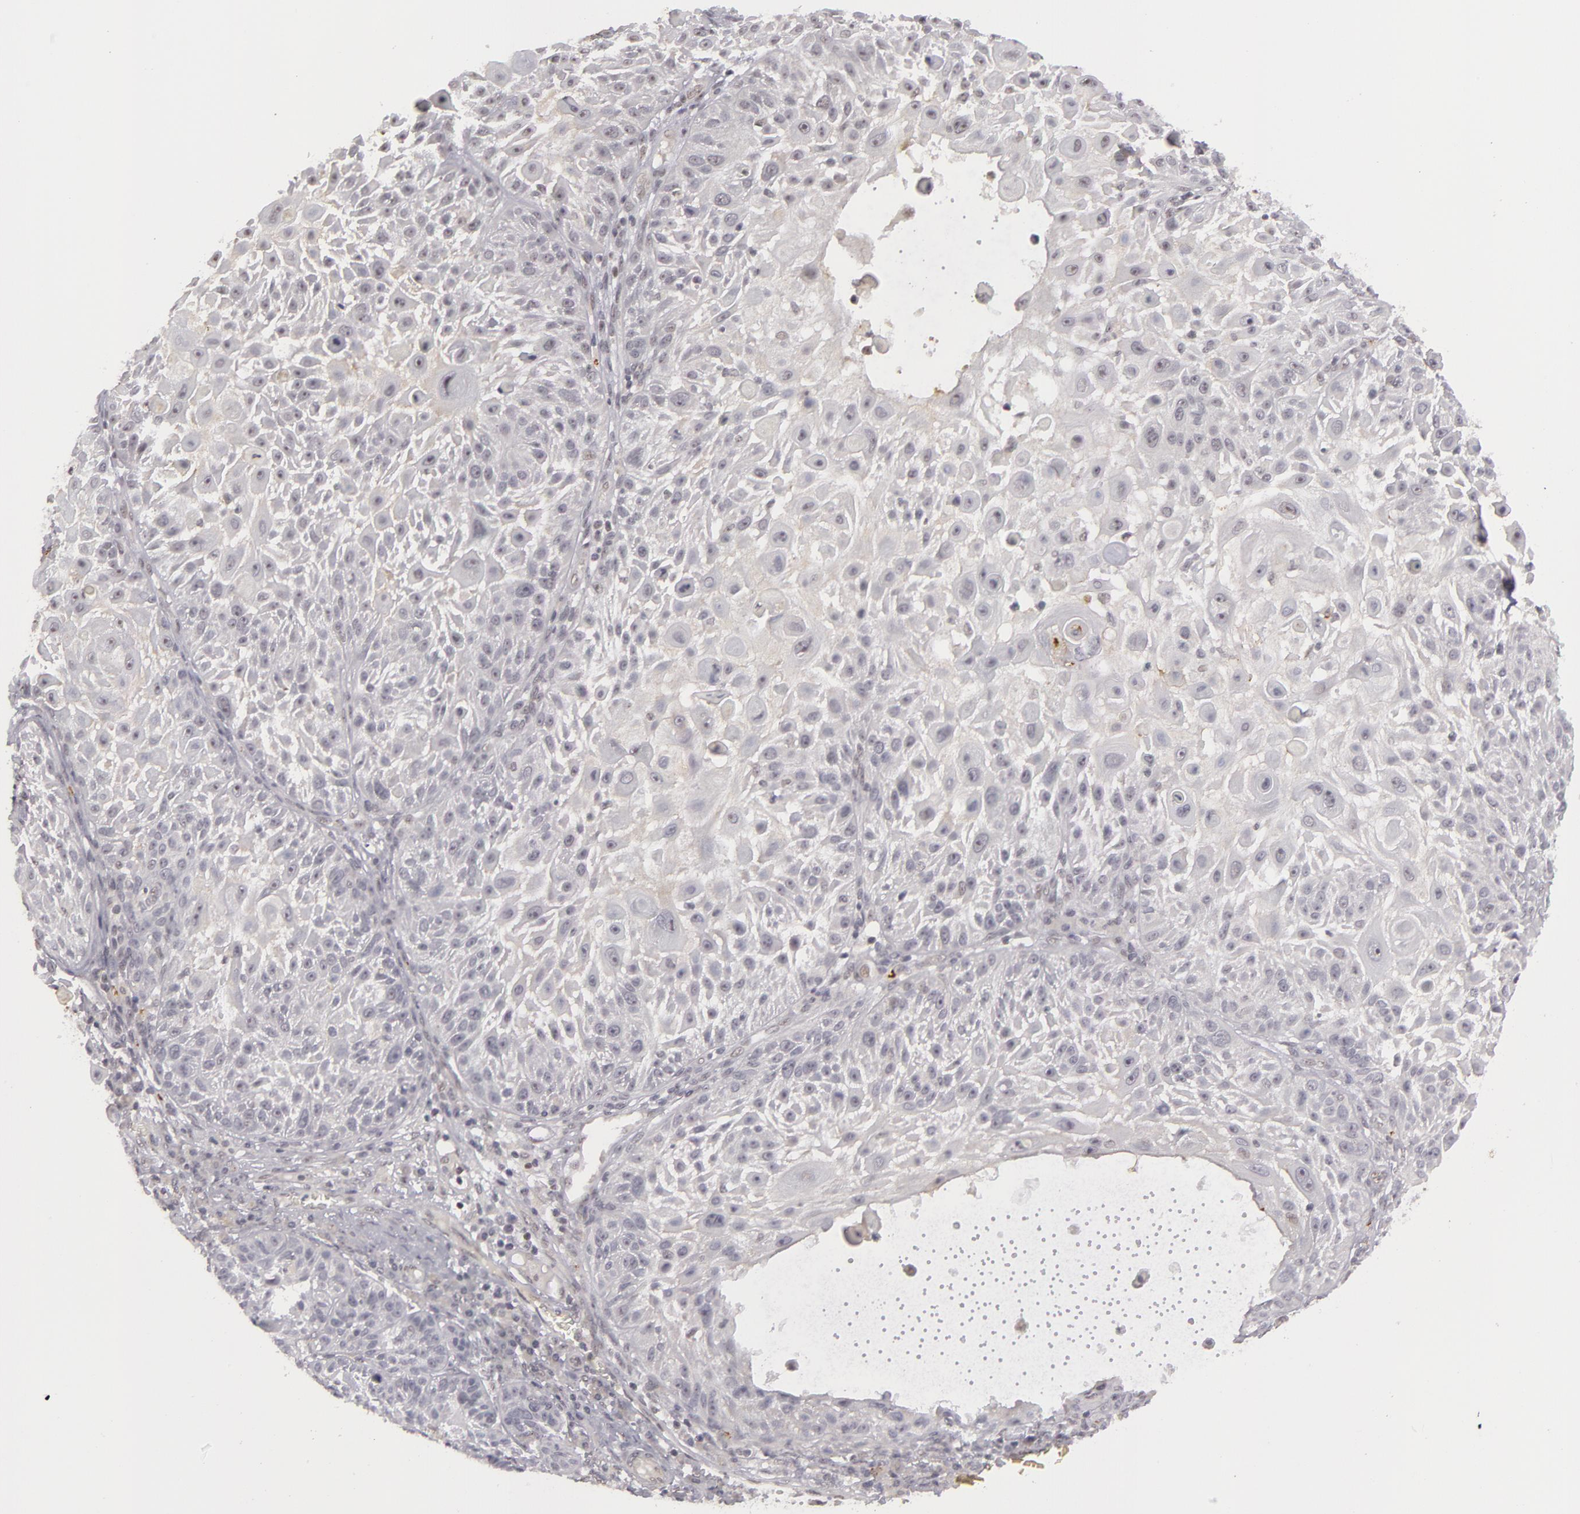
{"staining": {"intensity": "negative", "quantity": "none", "location": "none"}, "tissue": "skin cancer", "cell_type": "Tumor cells", "image_type": "cancer", "snomed": [{"axis": "morphology", "description": "Squamous cell carcinoma, NOS"}, {"axis": "topography", "description": "Skin"}], "caption": "Human skin cancer stained for a protein using IHC exhibits no positivity in tumor cells.", "gene": "RRP7A", "patient": {"sex": "female", "age": 89}}